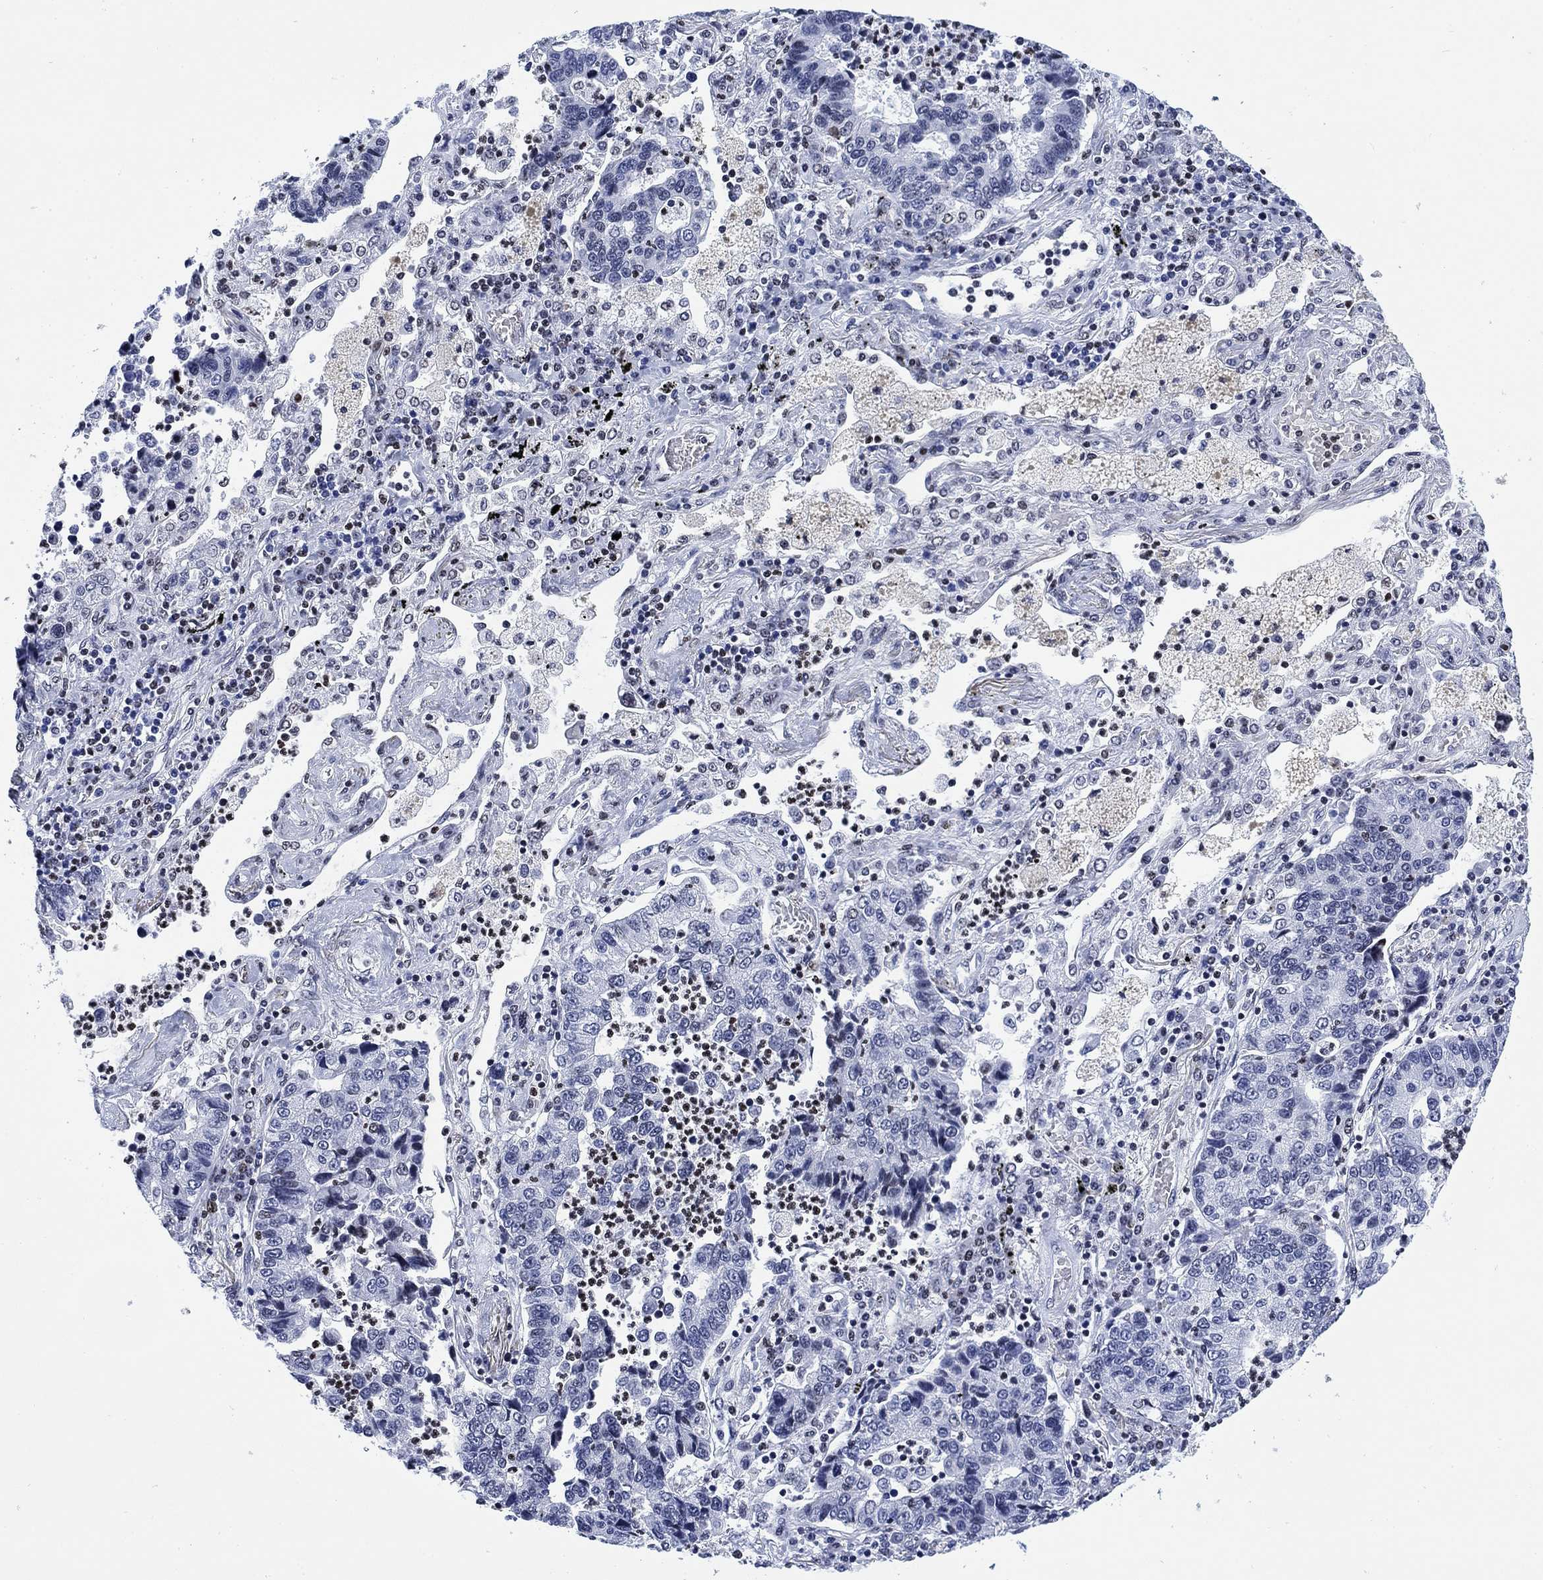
{"staining": {"intensity": "negative", "quantity": "none", "location": "none"}, "tissue": "lung cancer", "cell_type": "Tumor cells", "image_type": "cancer", "snomed": [{"axis": "morphology", "description": "Adenocarcinoma, NOS"}, {"axis": "topography", "description": "Lung"}], "caption": "Tumor cells show no significant protein positivity in lung adenocarcinoma.", "gene": "H1-10", "patient": {"sex": "female", "age": 57}}